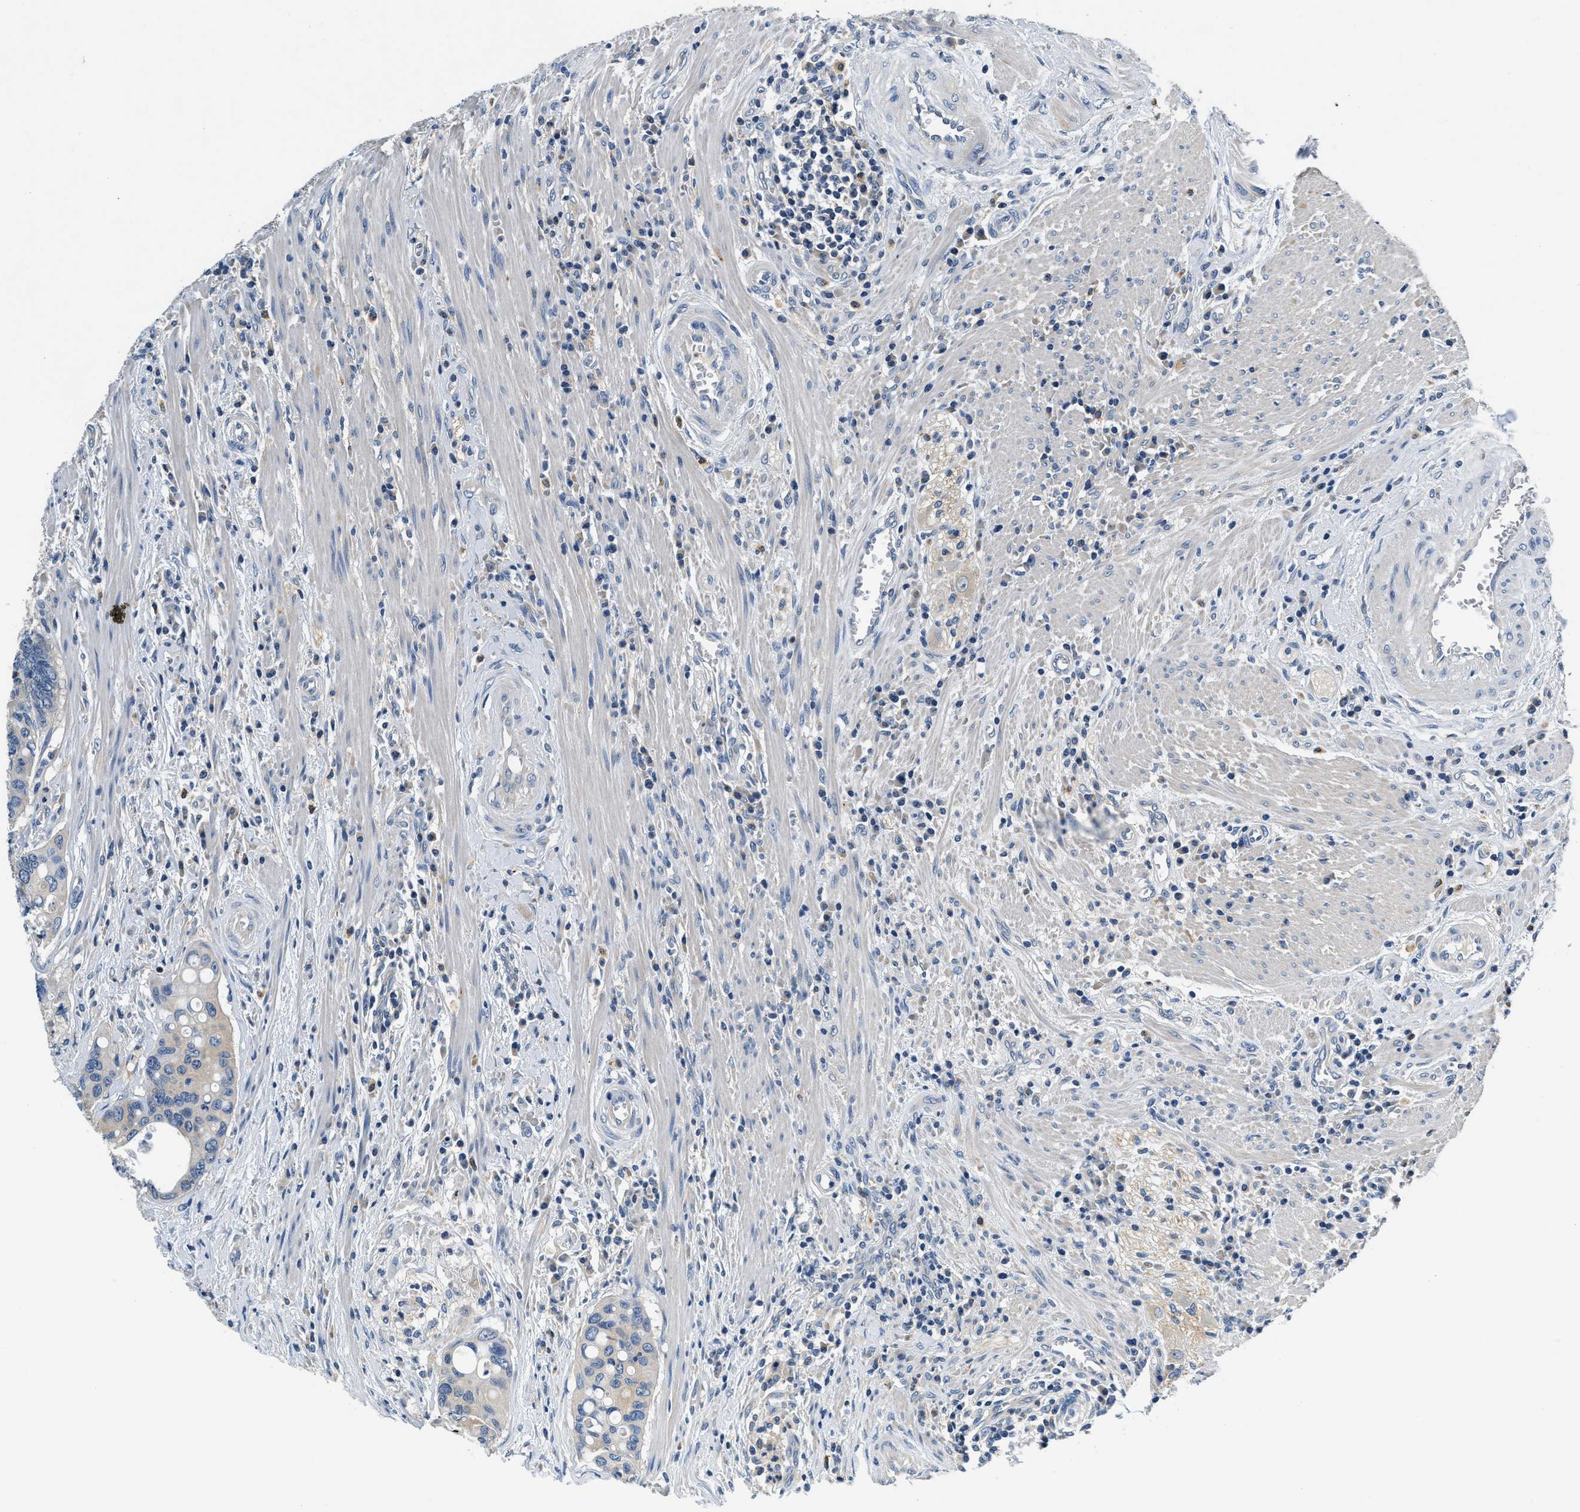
{"staining": {"intensity": "weak", "quantity": "<25%", "location": "cytoplasmic/membranous"}, "tissue": "colorectal cancer", "cell_type": "Tumor cells", "image_type": "cancer", "snomed": [{"axis": "morphology", "description": "Inflammation, NOS"}, {"axis": "morphology", "description": "Adenocarcinoma, NOS"}, {"axis": "topography", "description": "Colon"}], "caption": "Immunohistochemical staining of human colorectal cancer demonstrates no significant staining in tumor cells. (DAB immunohistochemistry, high magnification).", "gene": "RESF1", "patient": {"sex": "male", "age": 72}}